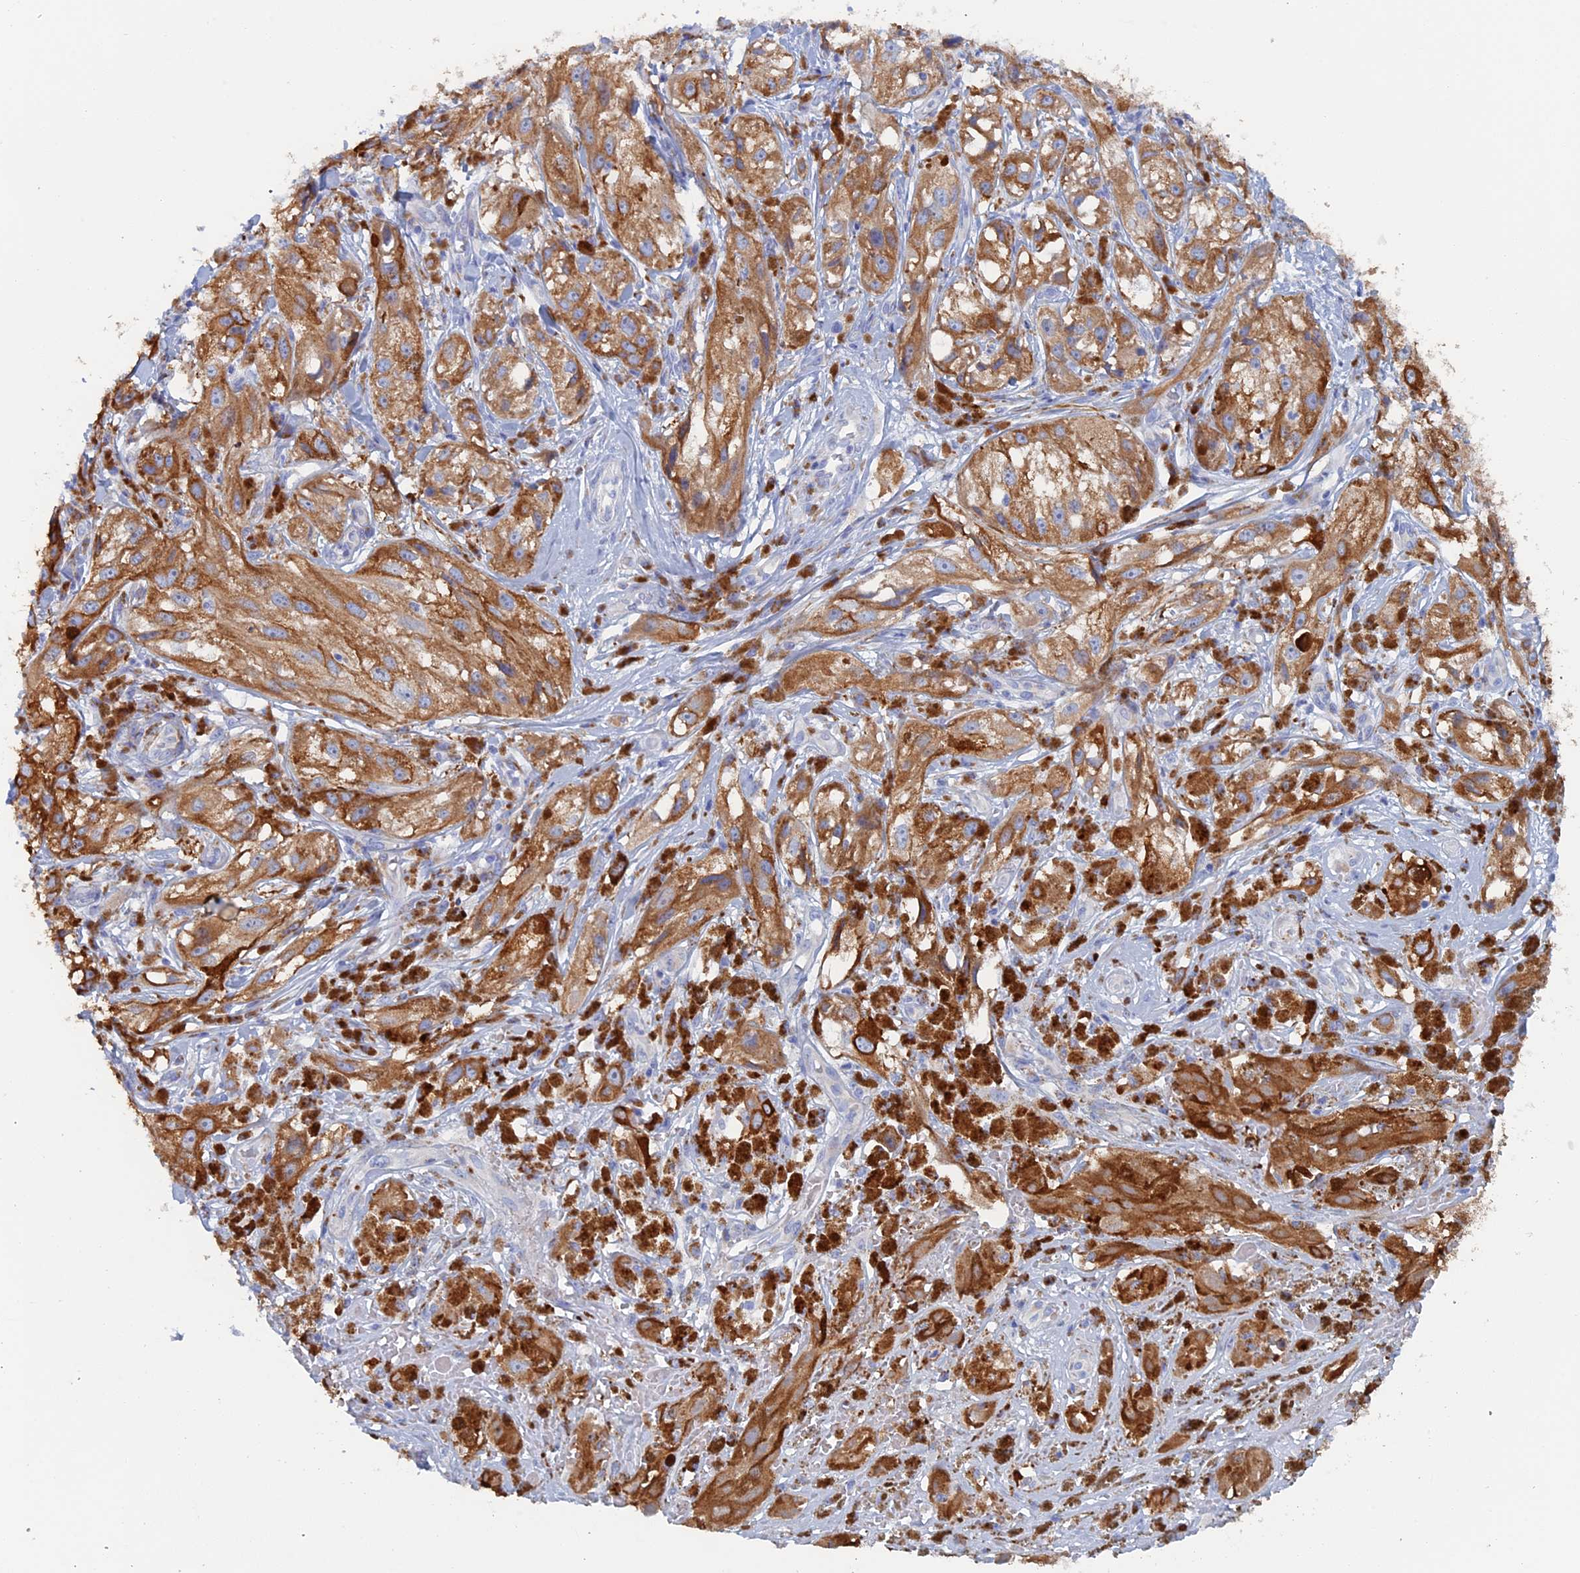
{"staining": {"intensity": "moderate", "quantity": ">75%", "location": "cytoplasmic/membranous"}, "tissue": "melanoma", "cell_type": "Tumor cells", "image_type": "cancer", "snomed": [{"axis": "morphology", "description": "Malignant melanoma, NOS"}, {"axis": "topography", "description": "Skin"}], "caption": "Protein staining demonstrates moderate cytoplasmic/membranous staining in about >75% of tumor cells in malignant melanoma. The staining is performed using DAB brown chromogen to label protein expression. The nuclei are counter-stained blue using hematoxylin.", "gene": "COG7", "patient": {"sex": "male", "age": 88}}